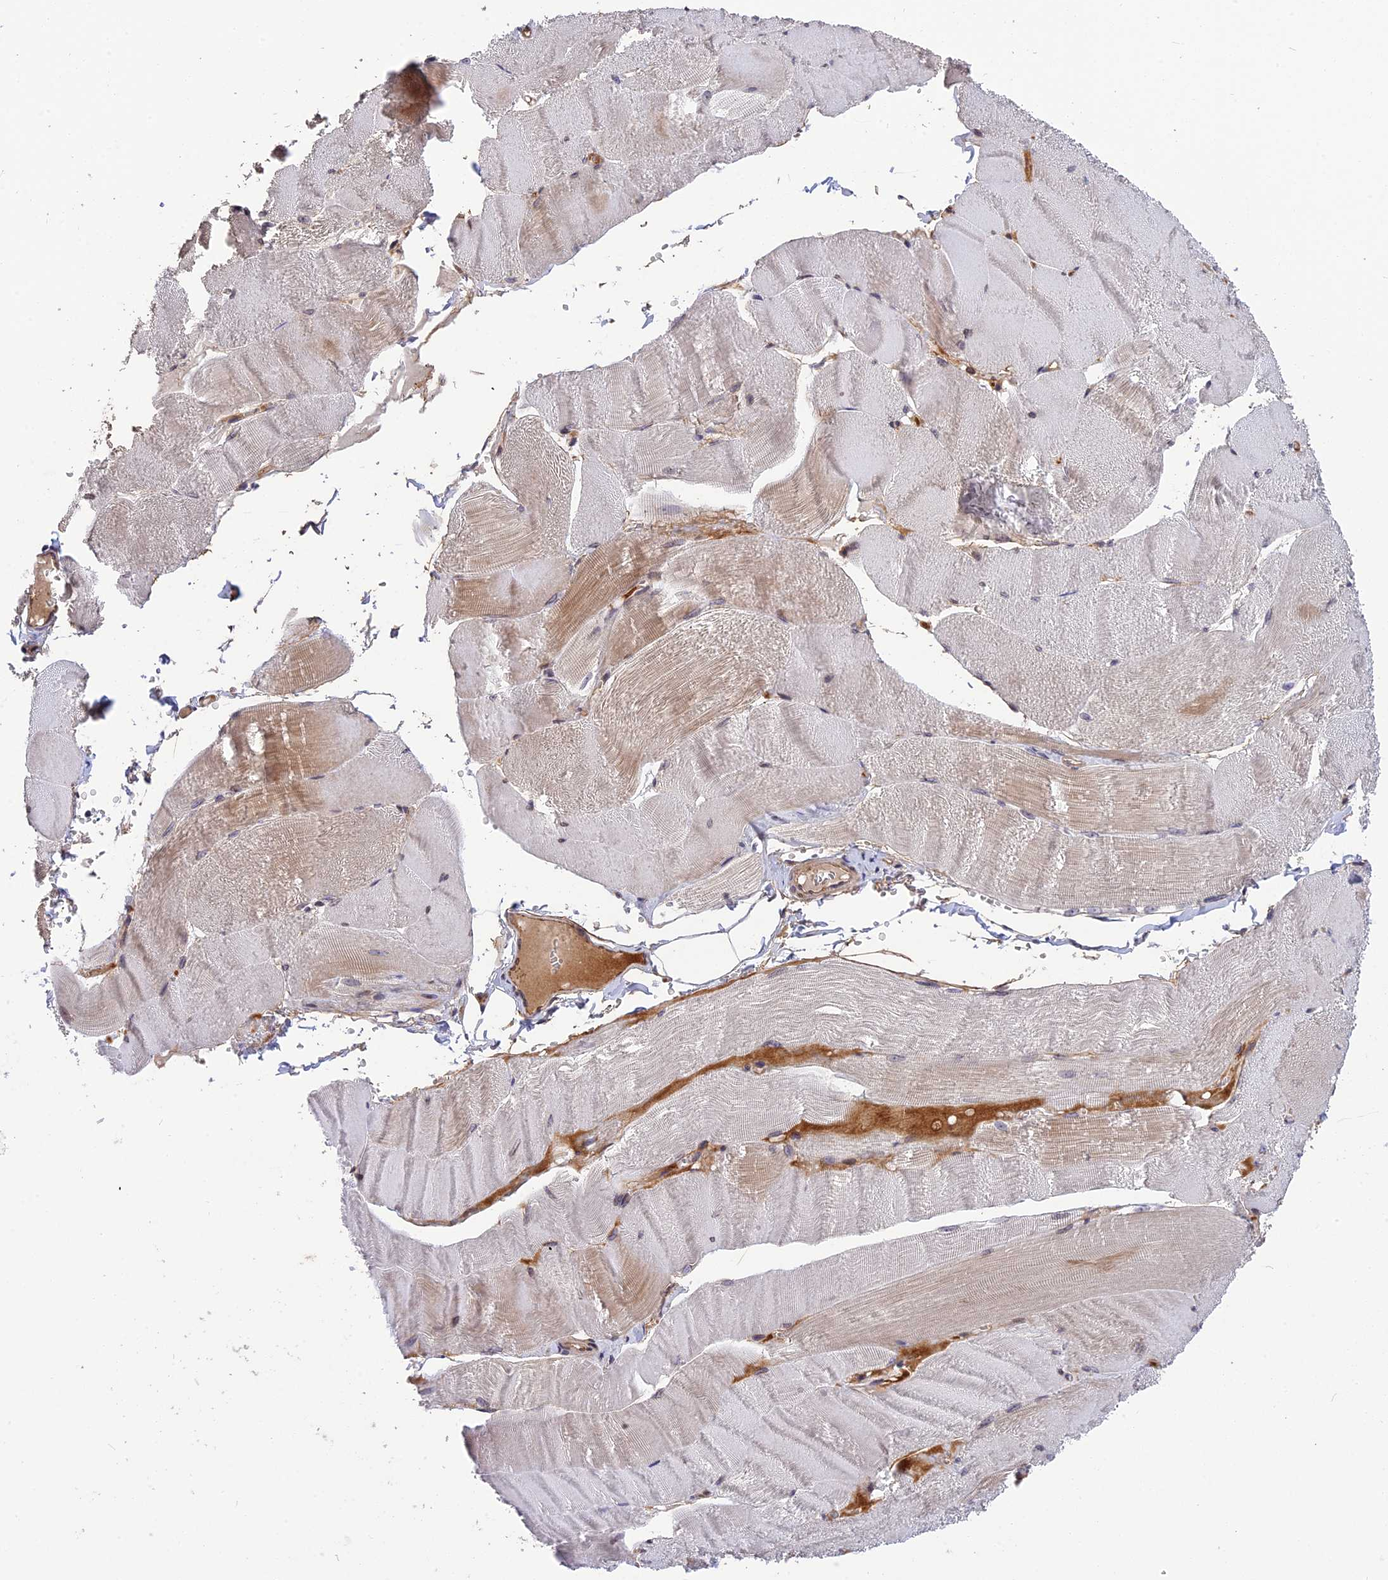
{"staining": {"intensity": "weak", "quantity": "<25%", "location": "cytoplasmic/membranous"}, "tissue": "skeletal muscle", "cell_type": "Myocytes", "image_type": "normal", "snomed": [{"axis": "morphology", "description": "Normal tissue, NOS"}, {"axis": "morphology", "description": "Basal cell carcinoma"}, {"axis": "topography", "description": "Skeletal muscle"}], "caption": "This is an immunohistochemistry image of benign skeletal muscle. There is no positivity in myocytes.", "gene": "MFSD2A", "patient": {"sex": "female", "age": 64}}